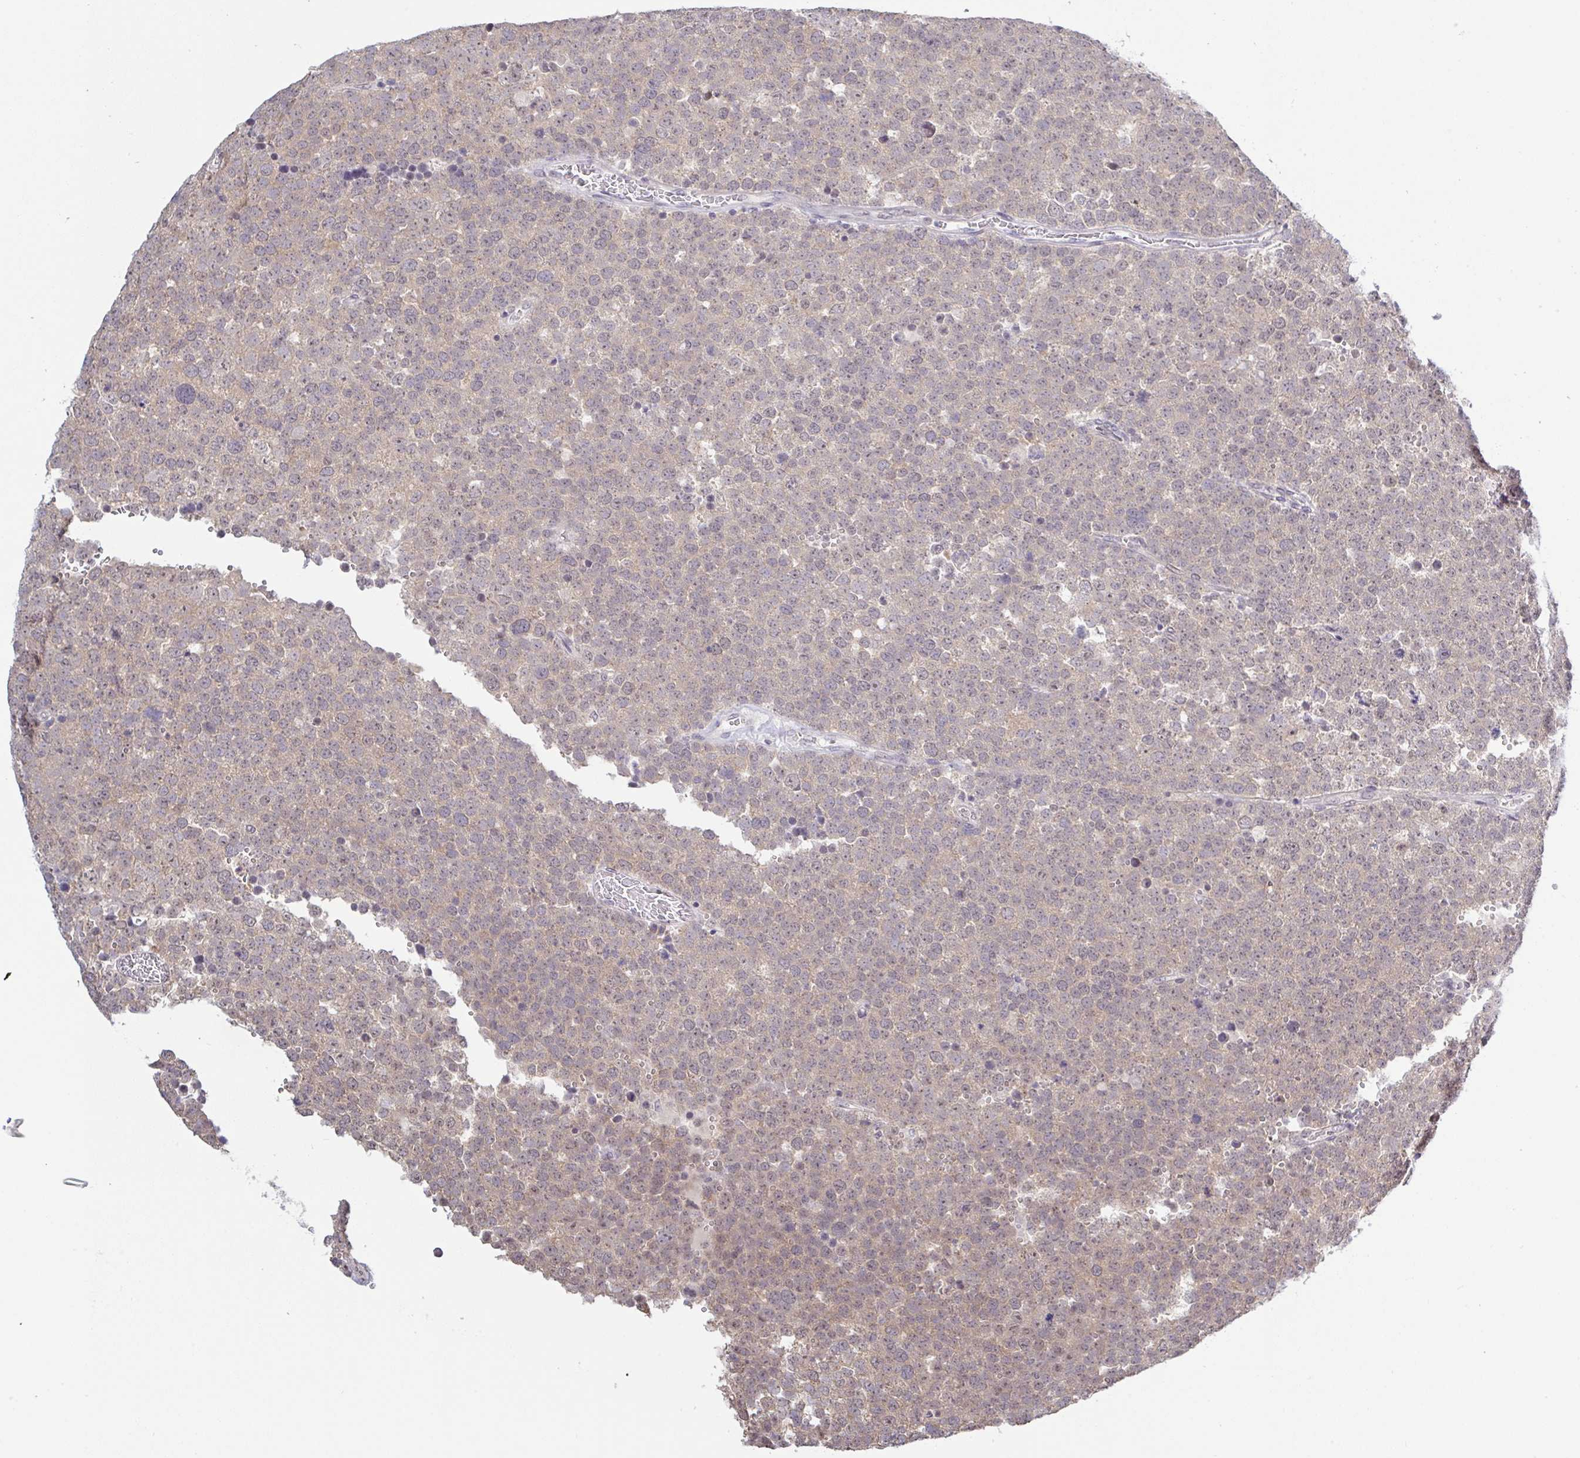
{"staining": {"intensity": "weak", "quantity": "25%-75%", "location": "cytoplasmic/membranous,nuclear"}, "tissue": "testis cancer", "cell_type": "Tumor cells", "image_type": "cancer", "snomed": [{"axis": "morphology", "description": "Seminoma, NOS"}, {"axis": "topography", "description": "Testis"}], "caption": "Tumor cells demonstrate low levels of weak cytoplasmic/membranous and nuclear staining in approximately 25%-75% of cells in testis seminoma.", "gene": "HYPK", "patient": {"sex": "male", "age": 71}}